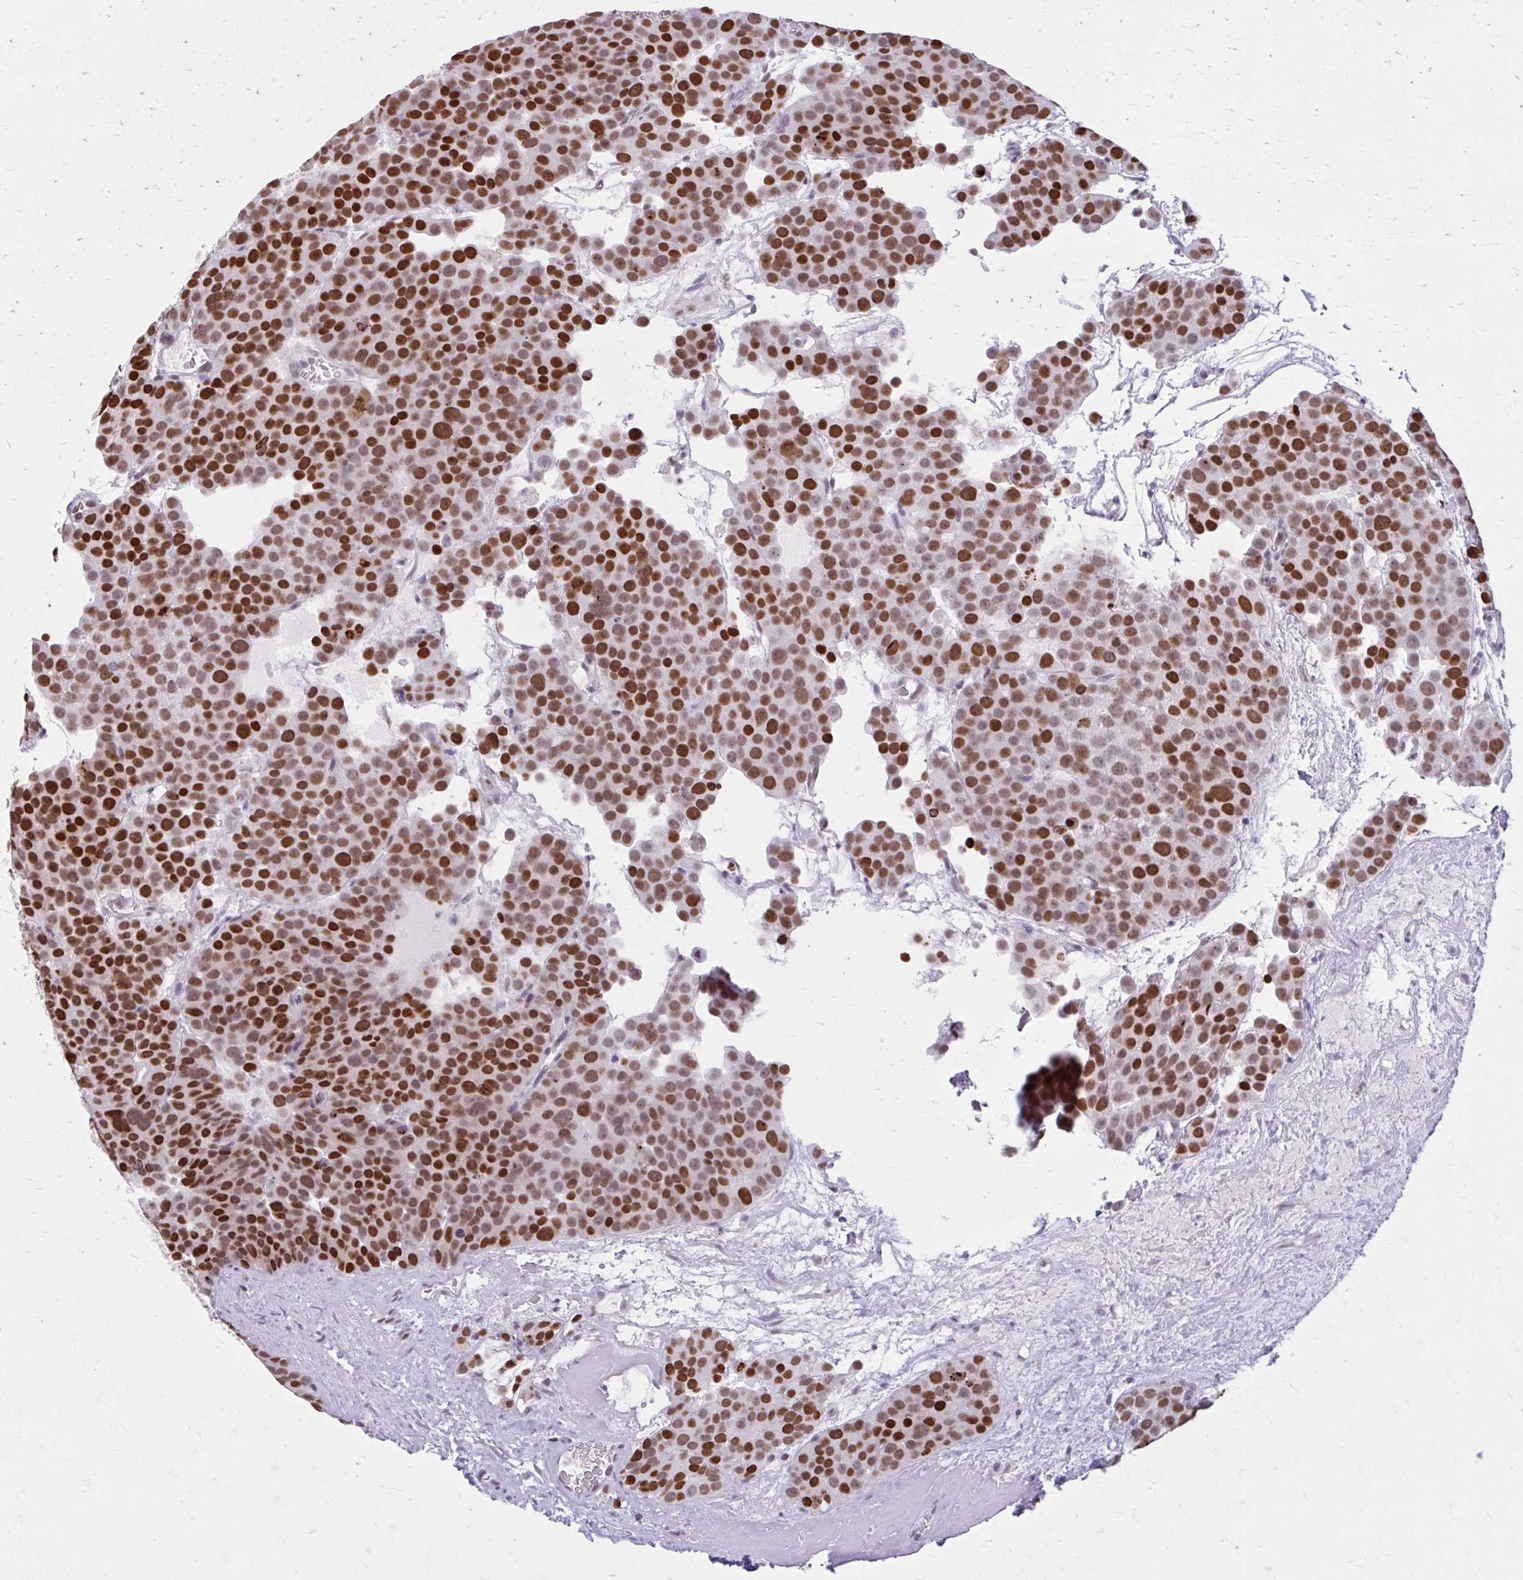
{"staining": {"intensity": "strong", "quantity": ">75%", "location": "nuclear"}, "tissue": "testis cancer", "cell_type": "Tumor cells", "image_type": "cancer", "snomed": [{"axis": "morphology", "description": "Seminoma, NOS"}, {"axis": "topography", "description": "Testis"}], "caption": "A brown stain labels strong nuclear staining of a protein in testis cancer tumor cells.", "gene": "PABIR1", "patient": {"sex": "male", "age": 71}}